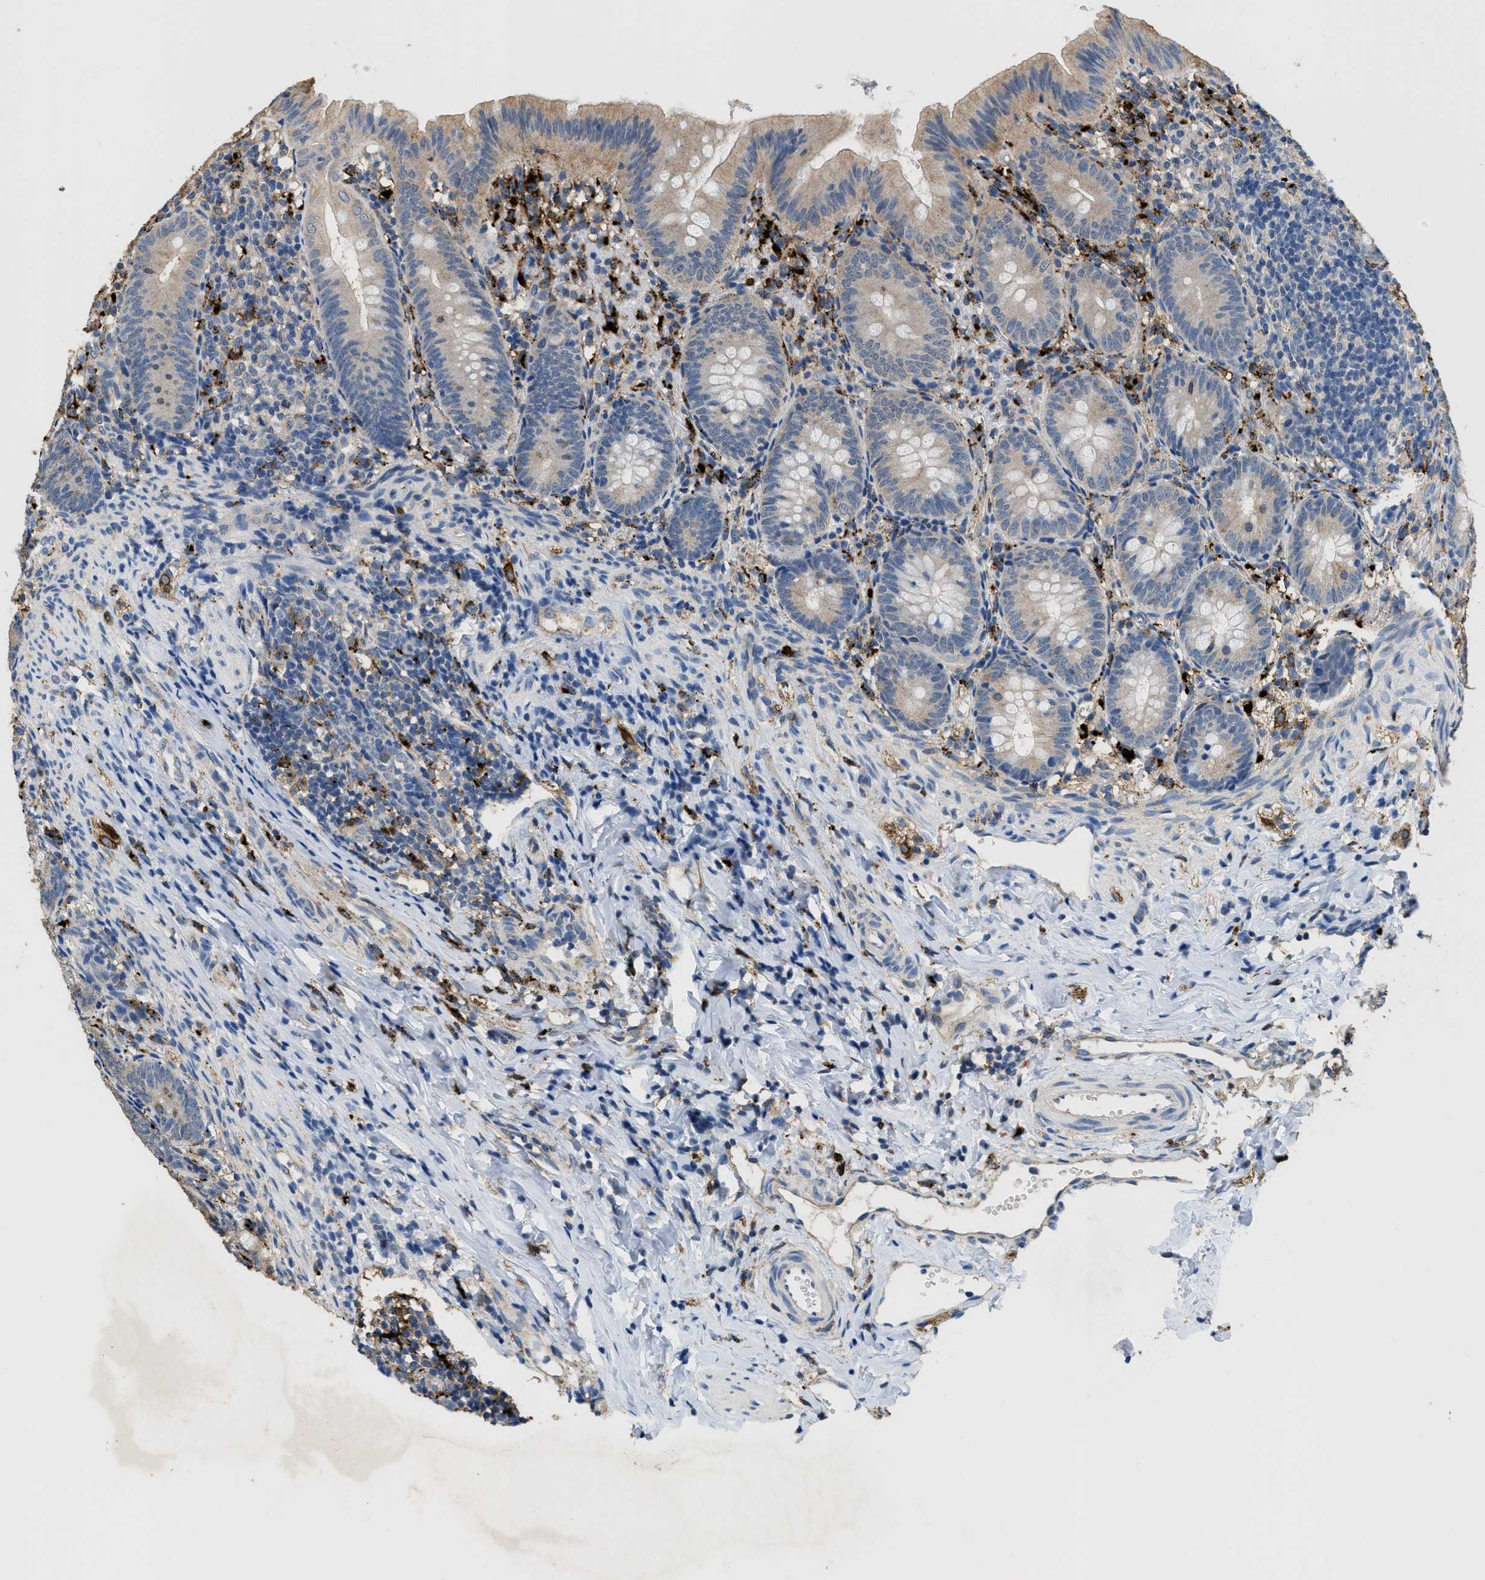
{"staining": {"intensity": "weak", "quantity": "25%-75%", "location": "cytoplasmic/membranous"}, "tissue": "appendix", "cell_type": "Glandular cells", "image_type": "normal", "snomed": [{"axis": "morphology", "description": "Normal tissue, NOS"}, {"axis": "topography", "description": "Appendix"}], "caption": "Weak cytoplasmic/membranous protein expression is seen in approximately 25%-75% of glandular cells in appendix. Using DAB (brown) and hematoxylin (blue) stains, captured at high magnification using brightfield microscopy.", "gene": "BMPR2", "patient": {"sex": "male", "age": 1}}